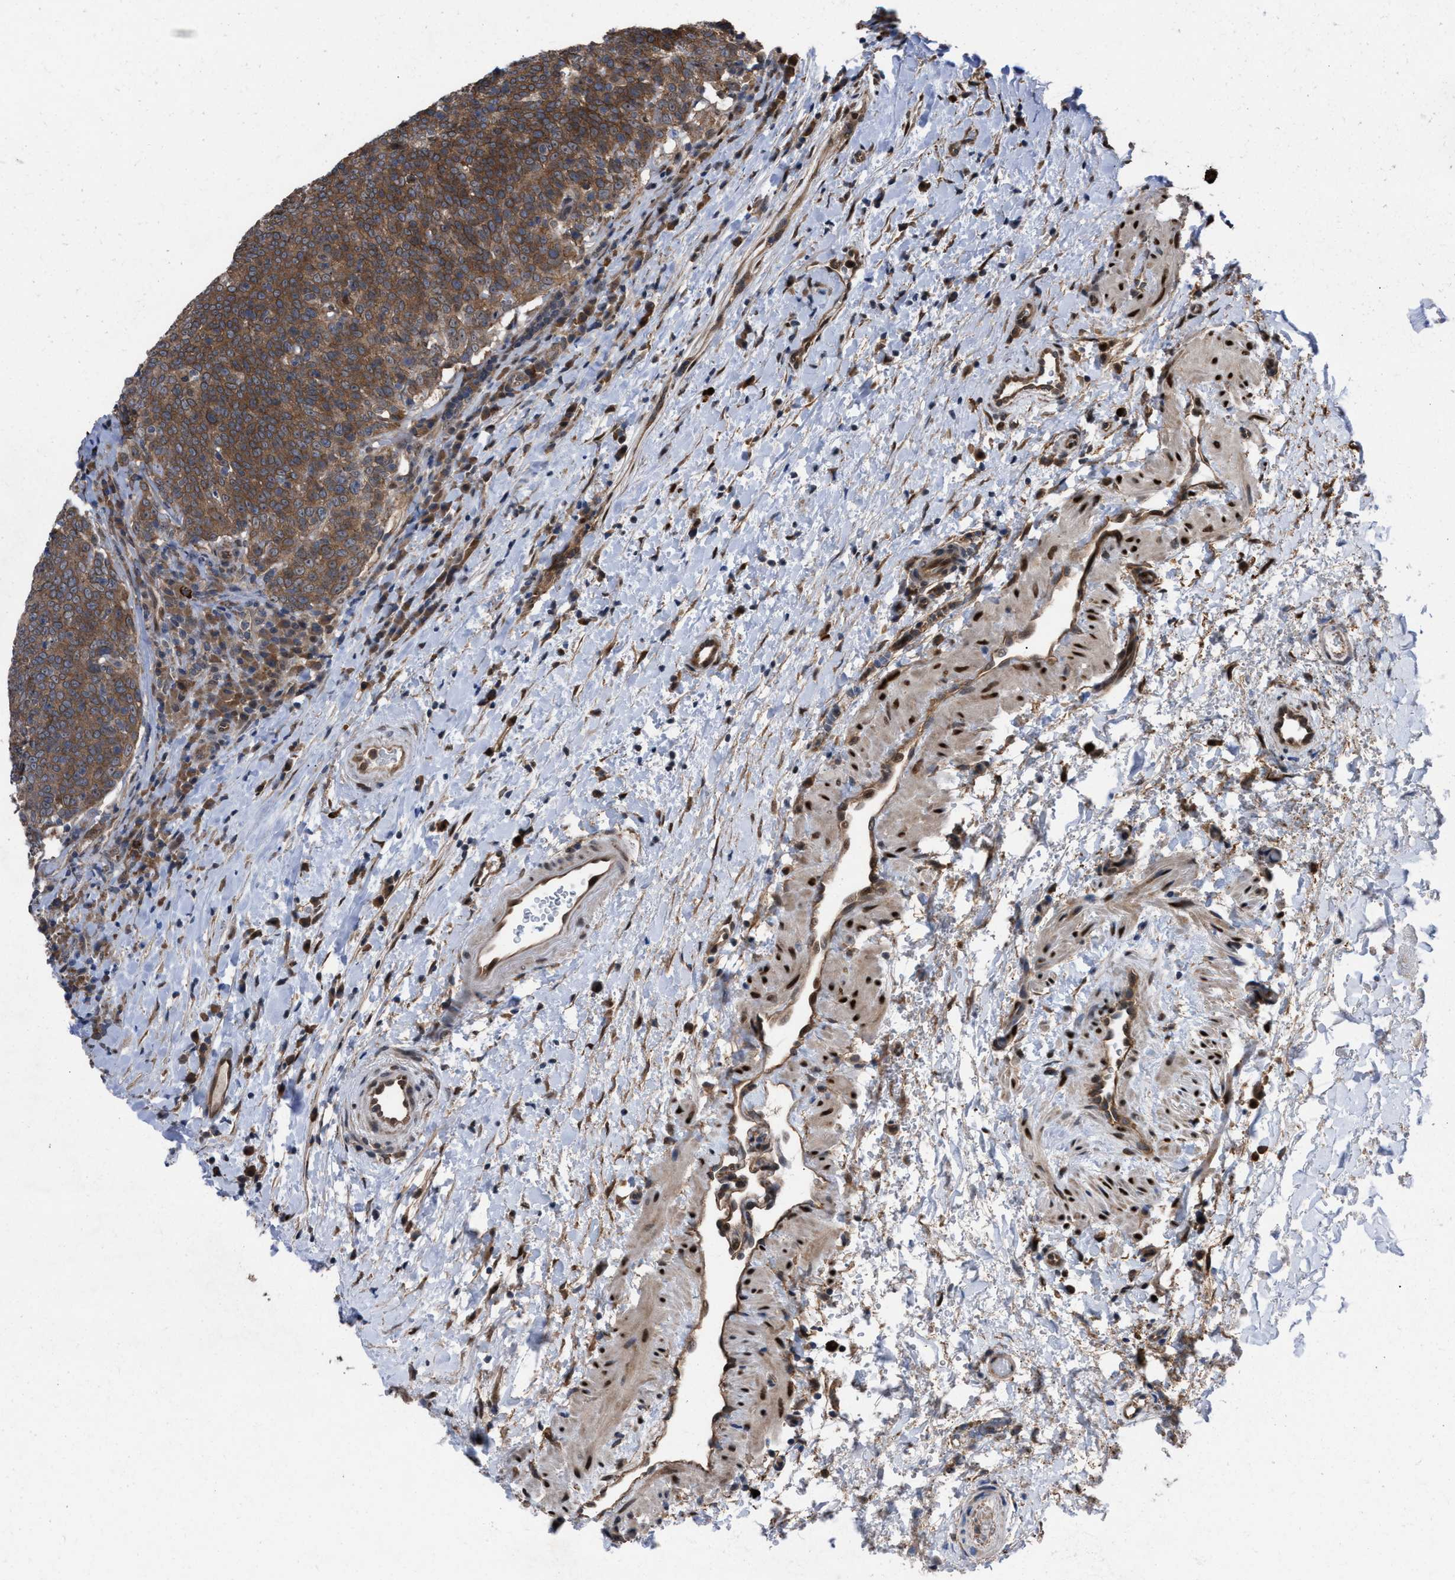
{"staining": {"intensity": "moderate", "quantity": ">75%", "location": "cytoplasmic/membranous"}, "tissue": "head and neck cancer", "cell_type": "Tumor cells", "image_type": "cancer", "snomed": [{"axis": "morphology", "description": "Squamous cell carcinoma, NOS"}, {"axis": "morphology", "description": "Squamous cell carcinoma, metastatic, NOS"}, {"axis": "topography", "description": "Lymph node"}, {"axis": "topography", "description": "Head-Neck"}], "caption": "Protein expression analysis of head and neck cancer (metastatic squamous cell carcinoma) exhibits moderate cytoplasmic/membranous expression in about >75% of tumor cells.", "gene": "TP53BP2", "patient": {"sex": "male", "age": 62}}